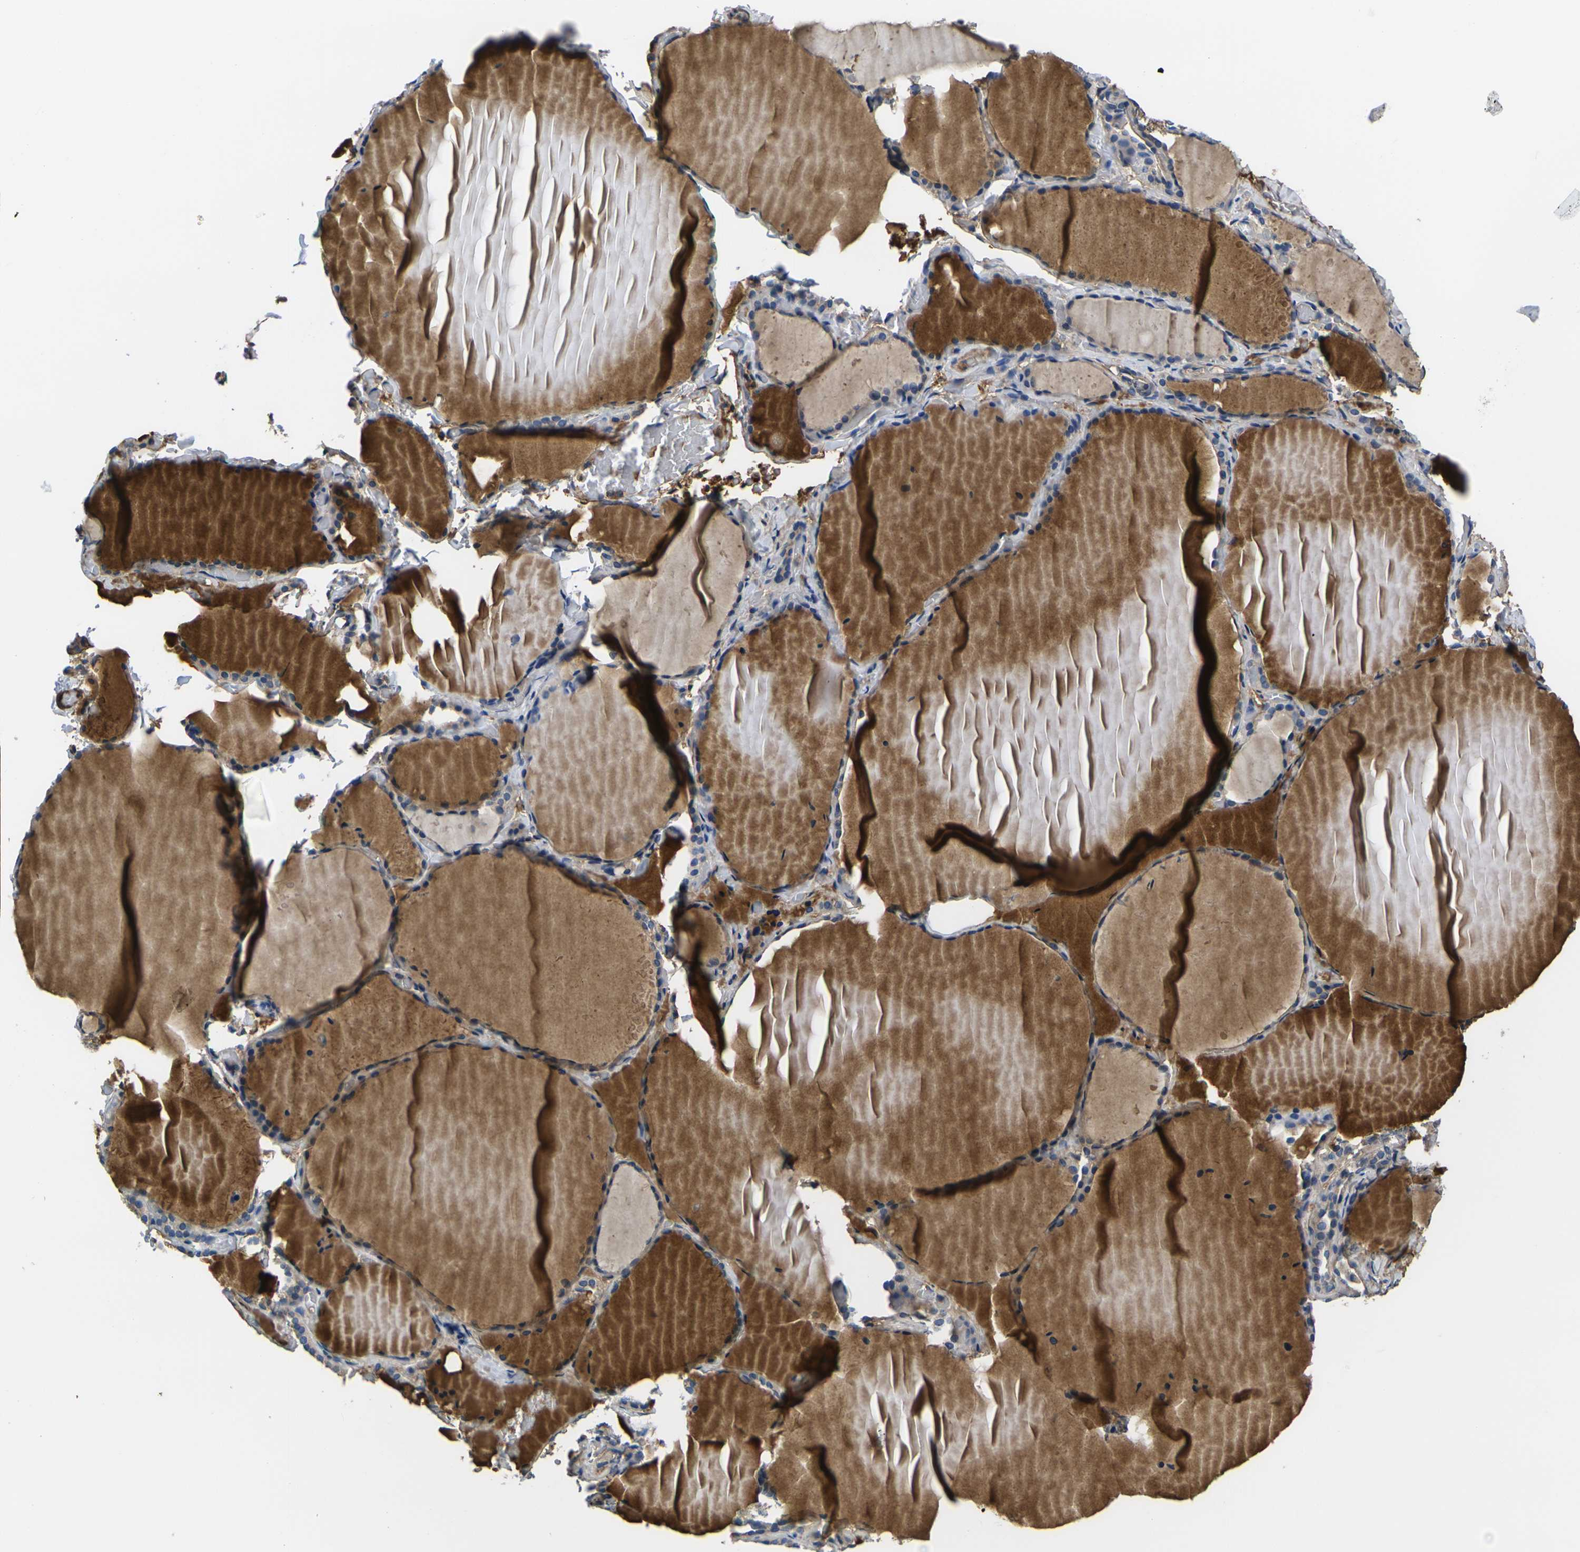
{"staining": {"intensity": "negative", "quantity": "none", "location": "none"}, "tissue": "thyroid gland", "cell_type": "Glandular cells", "image_type": "normal", "snomed": [{"axis": "morphology", "description": "Normal tissue, NOS"}, {"axis": "topography", "description": "Thyroid gland"}], "caption": "This photomicrograph is of unremarkable thyroid gland stained with IHC to label a protein in brown with the nuclei are counter-stained blue. There is no staining in glandular cells.", "gene": "HSPG2", "patient": {"sex": "female", "age": 22}}